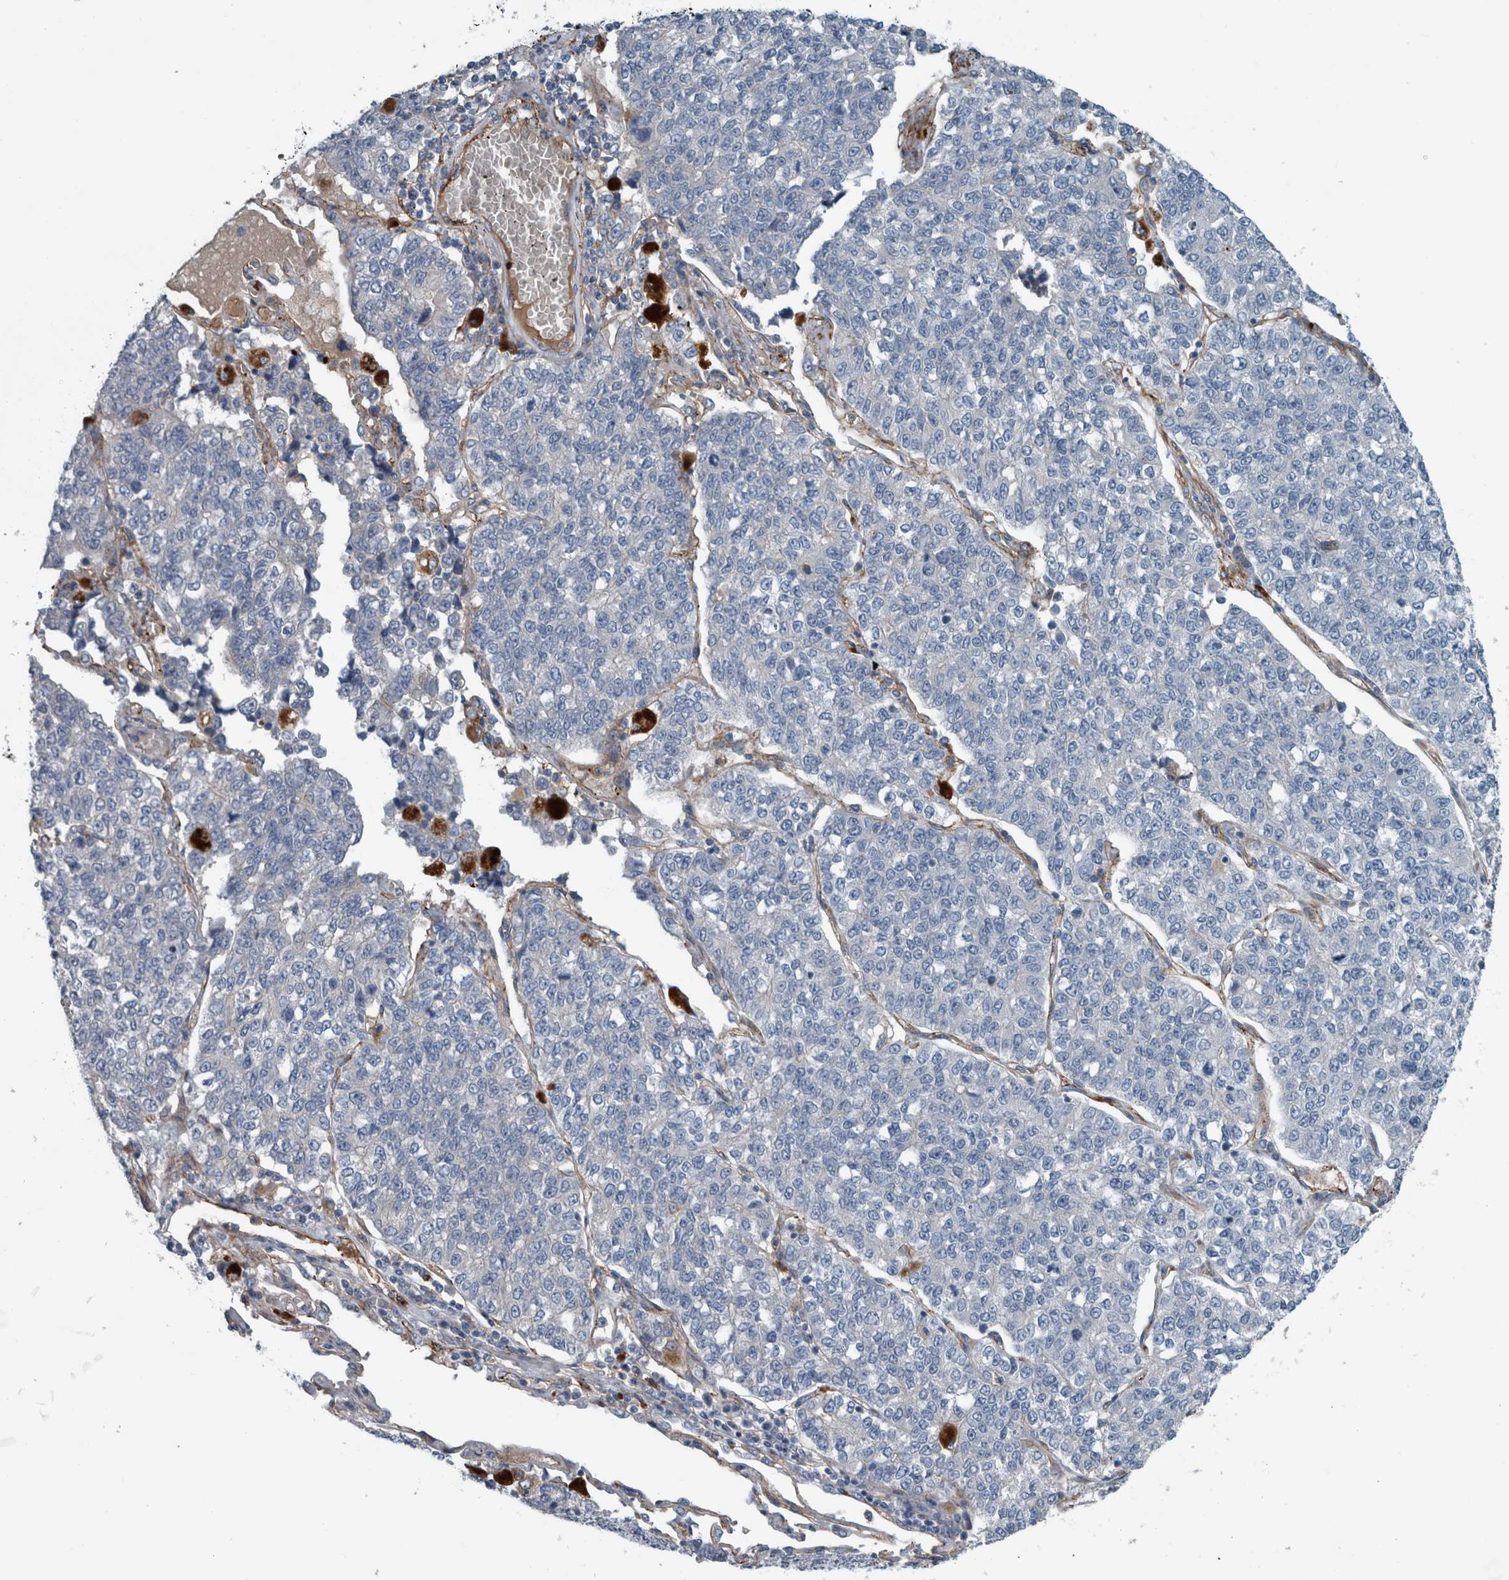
{"staining": {"intensity": "negative", "quantity": "none", "location": "none"}, "tissue": "lung cancer", "cell_type": "Tumor cells", "image_type": "cancer", "snomed": [{"axis": "morphology", "description": "Adenocarcinoma, NOS"}, {"axis": "topography", "description": "Lung"}], "caption": "Tumor cells are negative for brown protein staining in lung adenocarcinoma.", "gene": "GLT8D2", "patient": {"sex": "male", "age": 49}}